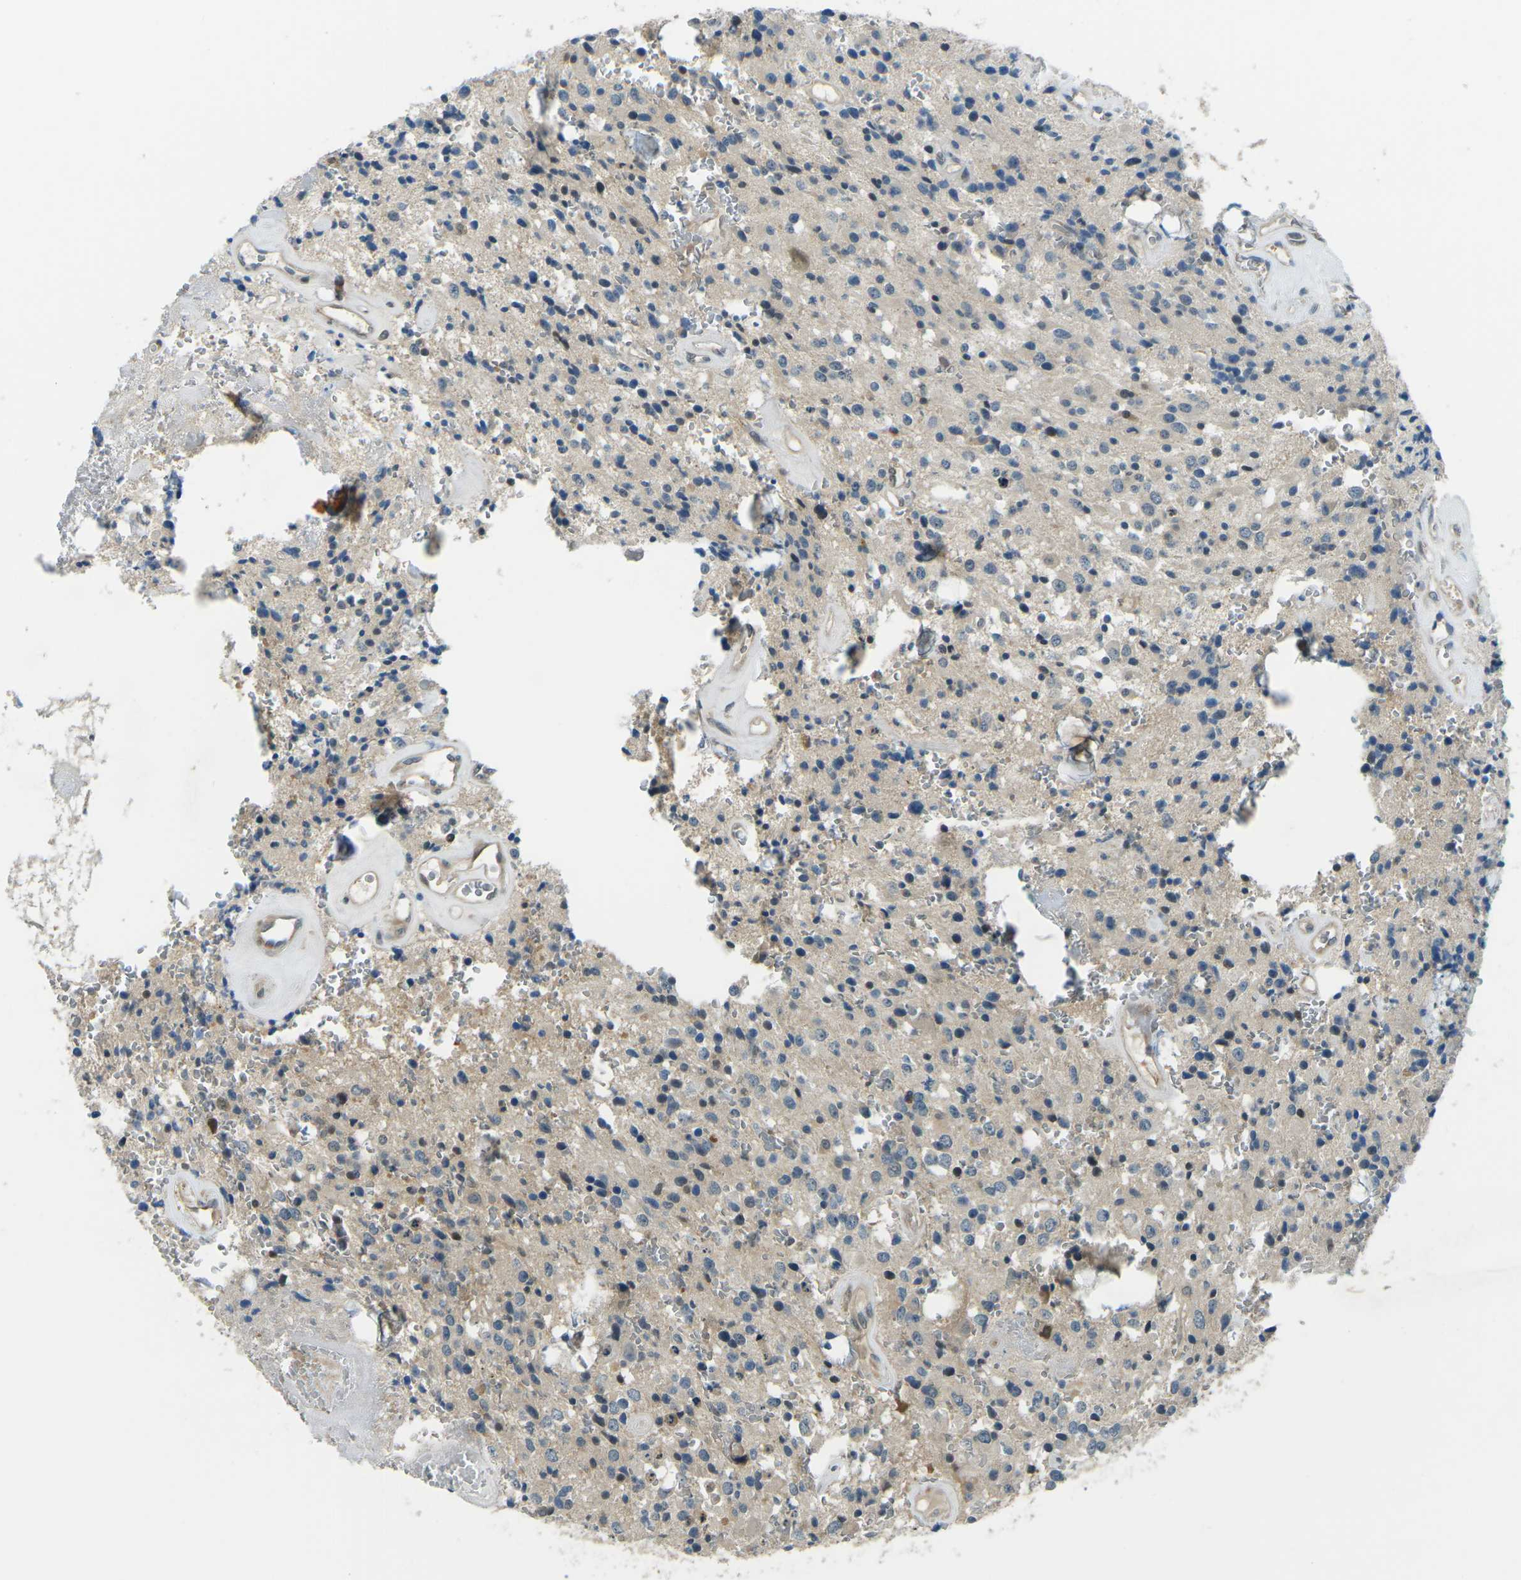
{"staining": {"intensity": "weak", "quantity": ">75%", "location": "cytoplasmic/membranous"}, "tissue": "glioma", "cell_type": "Tumor cells", "image_type": "cancer", "snomed": [{"axis": "morphology", "description": "Glioma, malignant, Low grade"}, {"axis": "topography", "description": "Brain"}], "caption": "Weak cytoplasmic/membranous protein positivity is seen in about >75% of tumor cells in glioma.", "gene": "PIEZO2", "patient": {"sex": "male", "age": 58}}